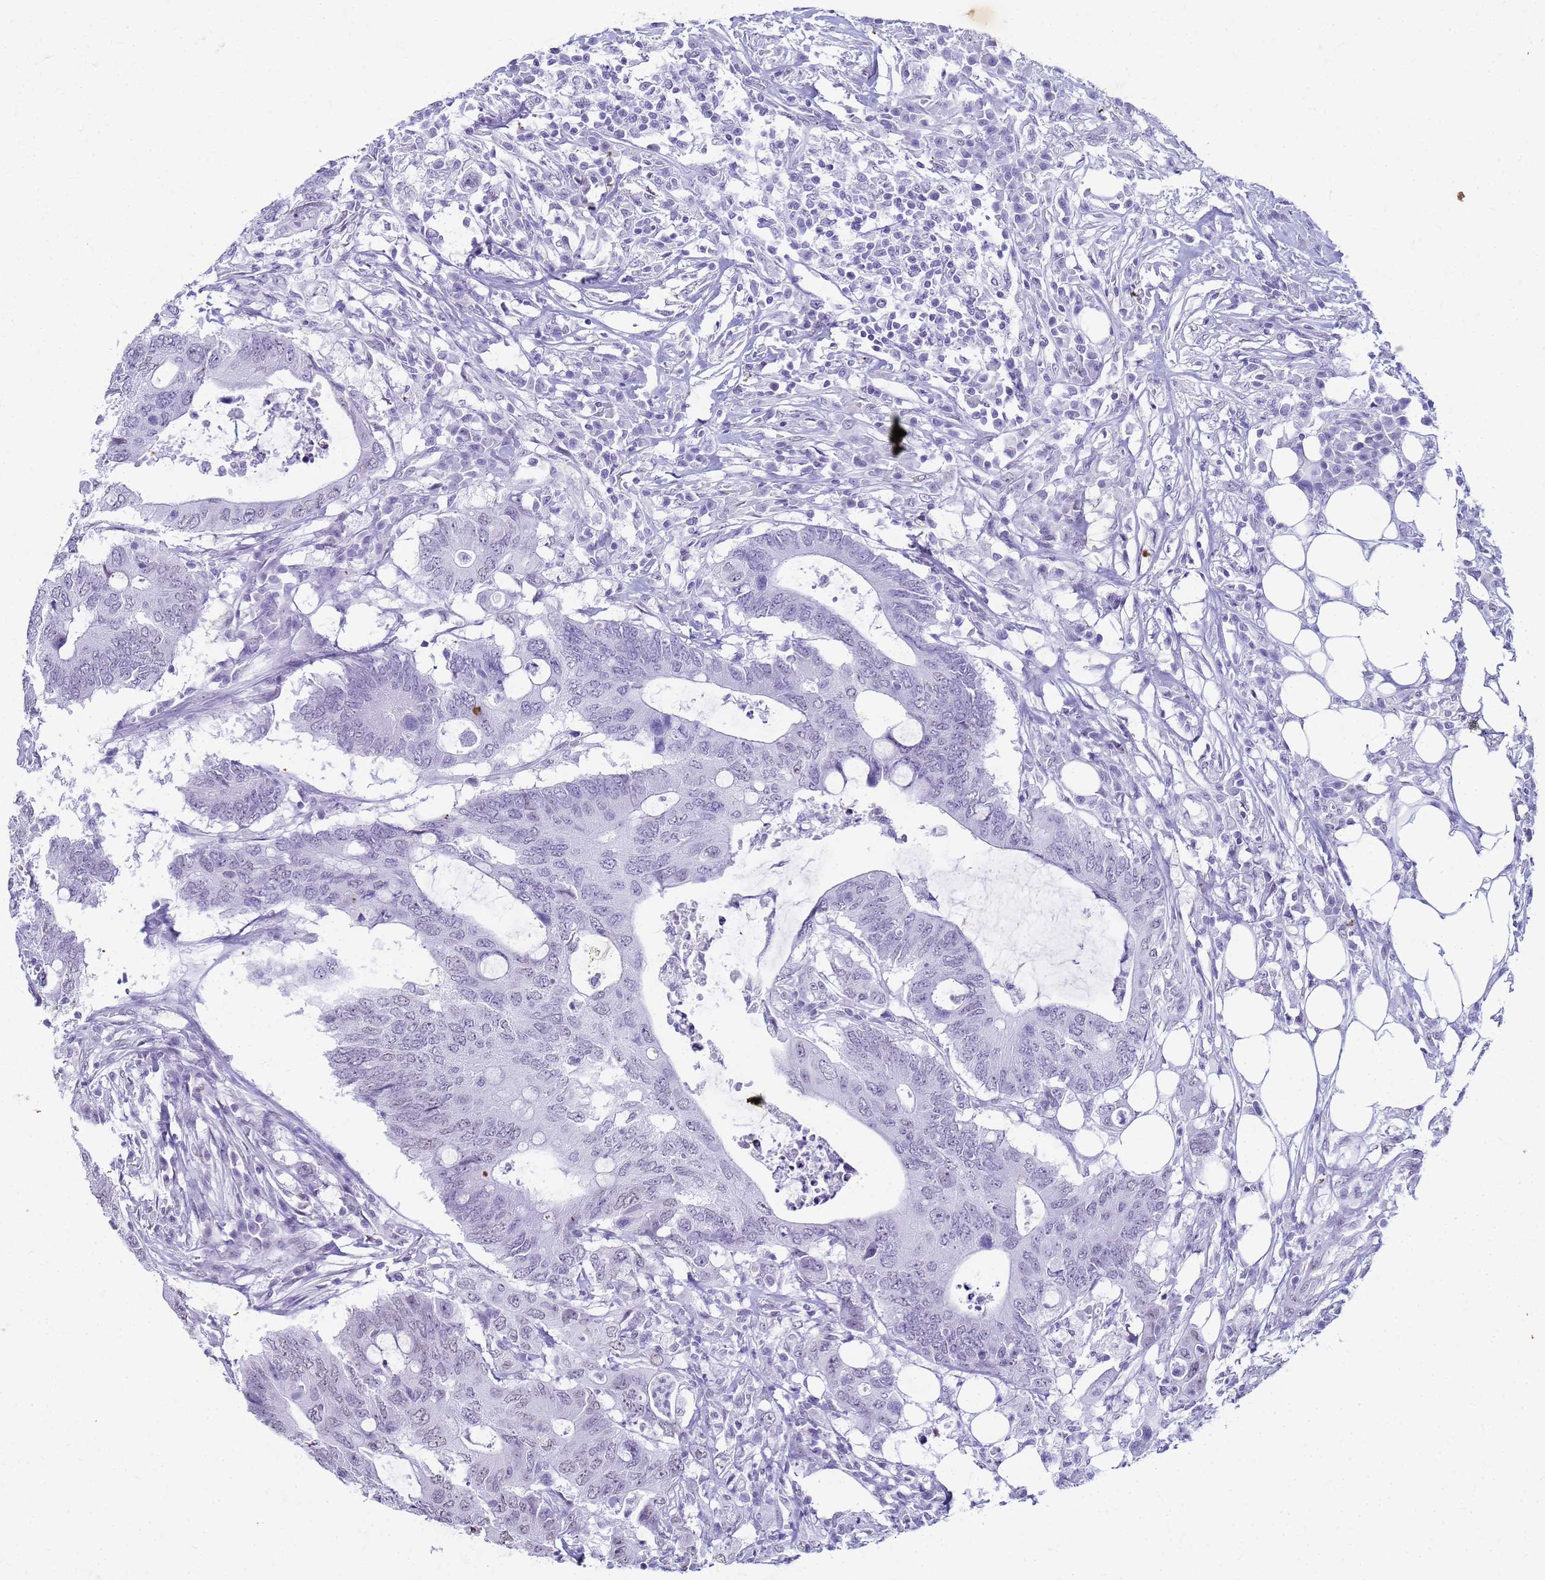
{"staining": {"intensity": "negative", "quantity": "none", "location": "none"}, "tissue": "colorectal cancer", "cell_type": "Tumor cells", "image_type": "cancer", "snomed": [{"axis": "morphology", "description": "Adenocarcinoma, NOS"}, {"axis": "topography", "description": "Colon"}], "caption": "An IHC micrograph of colorectal cancer (adenocarcinoma) is shown. There is no staining in tumor cells of colorectal cancer (adenocarcinoma).", "gene": "SLC7A9", "patient": {"sex": "male", "age": 71}}